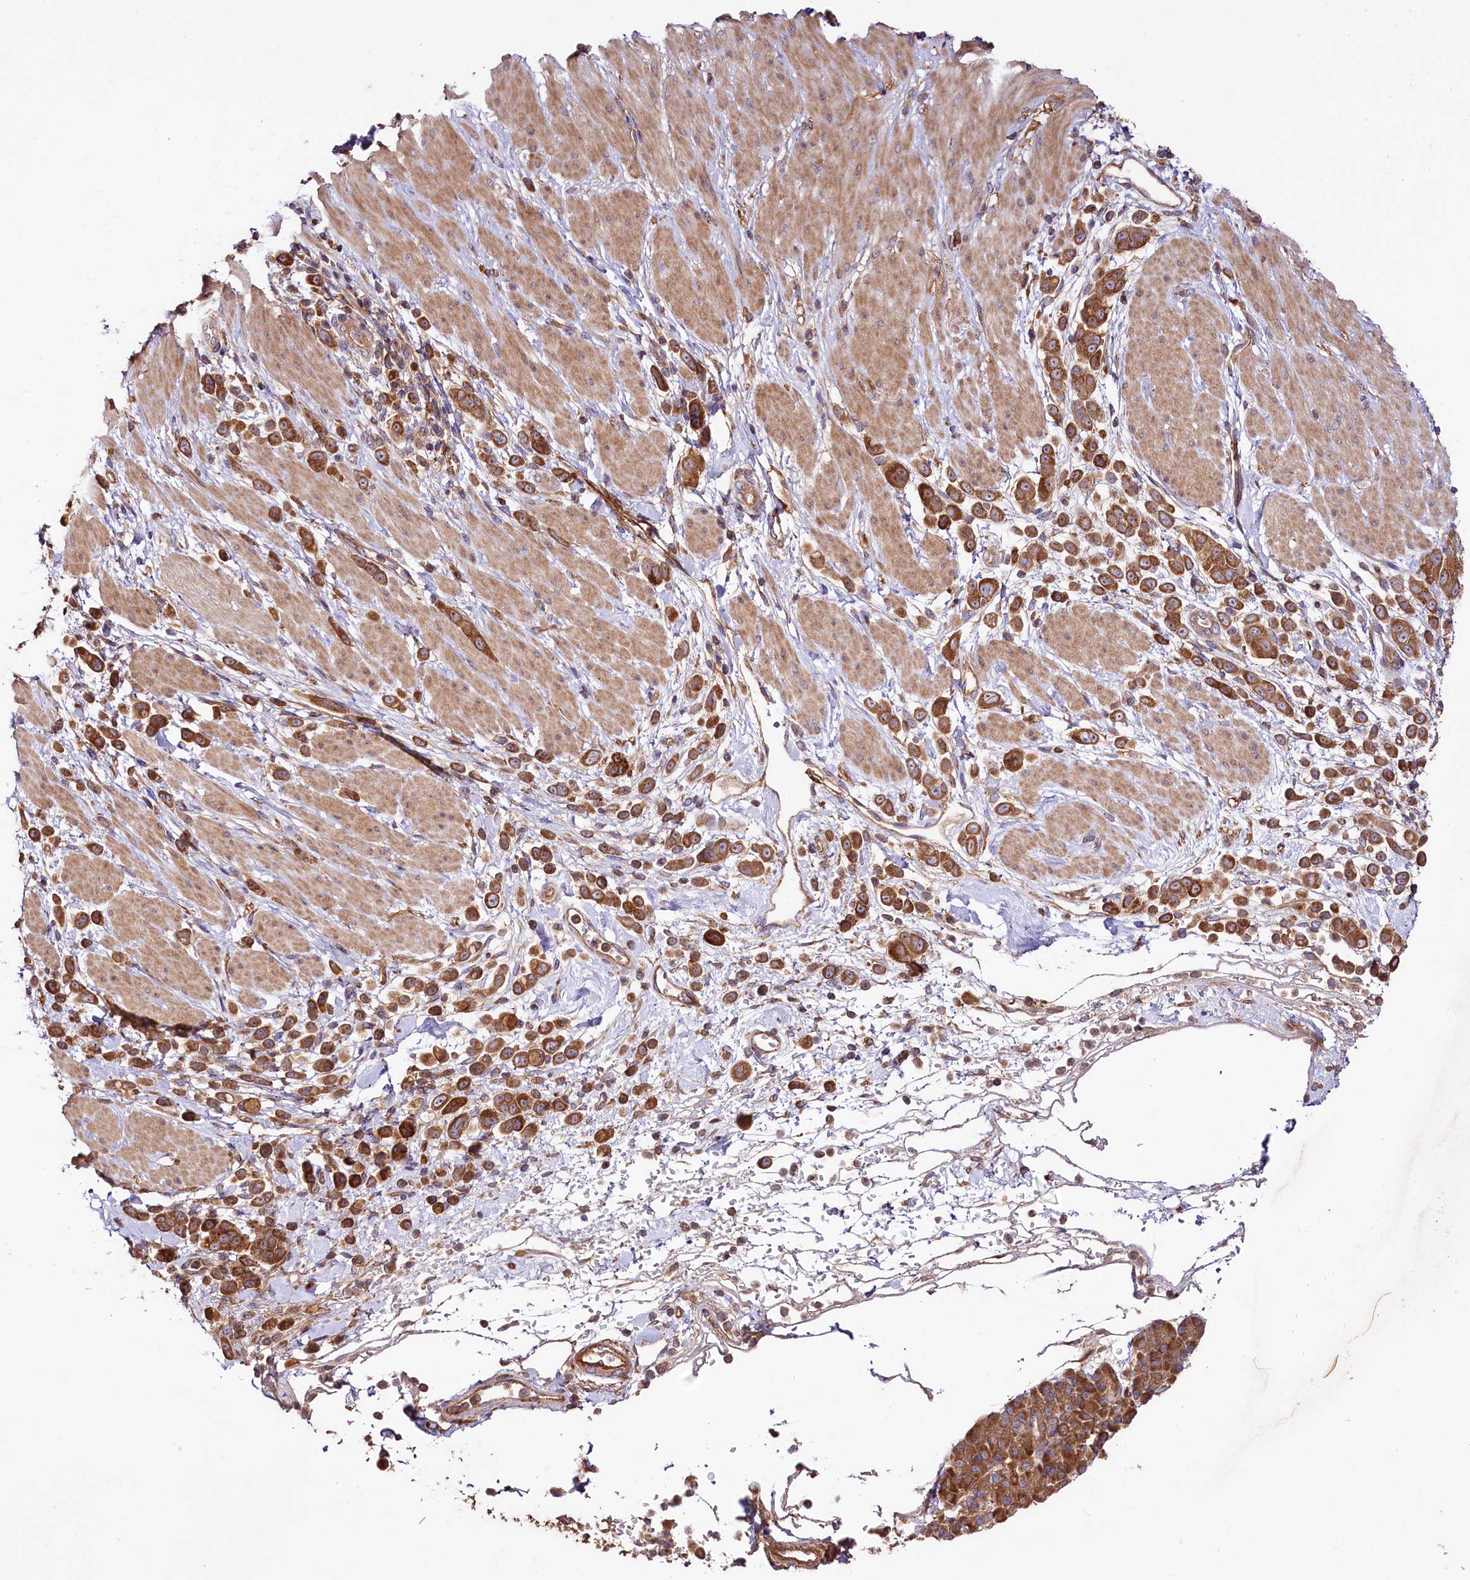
{"staining": {"intensity": "moderate", "quantity": ">75%", "location": "cytoplasmic/membranous"}, "tissue": "pancreatic cancer", "cell_type": "Tumor cells", "image_type": "cancer", "snomed": [{"axis": "morphology", "description": "Normal tissue, NOS"}, {"axis": "morphology", "description": "Adenocarcinoma, NOS"}, {"axis": "topography", "description": "Pancreas"}], "caption": "Brown immunohistochemical staining in human pancreatic cancer (adenocarcinoma) displays moderate cytoplasmic/membranous expression in approximately >75% of tumor cells. The staining is performed using DAB (3,3'-diaminobenzidine) brown chromogen to label protein expression. The nuclei are counter-stained blue using hematoxylin.", "gene": "CEP295", "patient": {"sex": "female", "age": 64}}